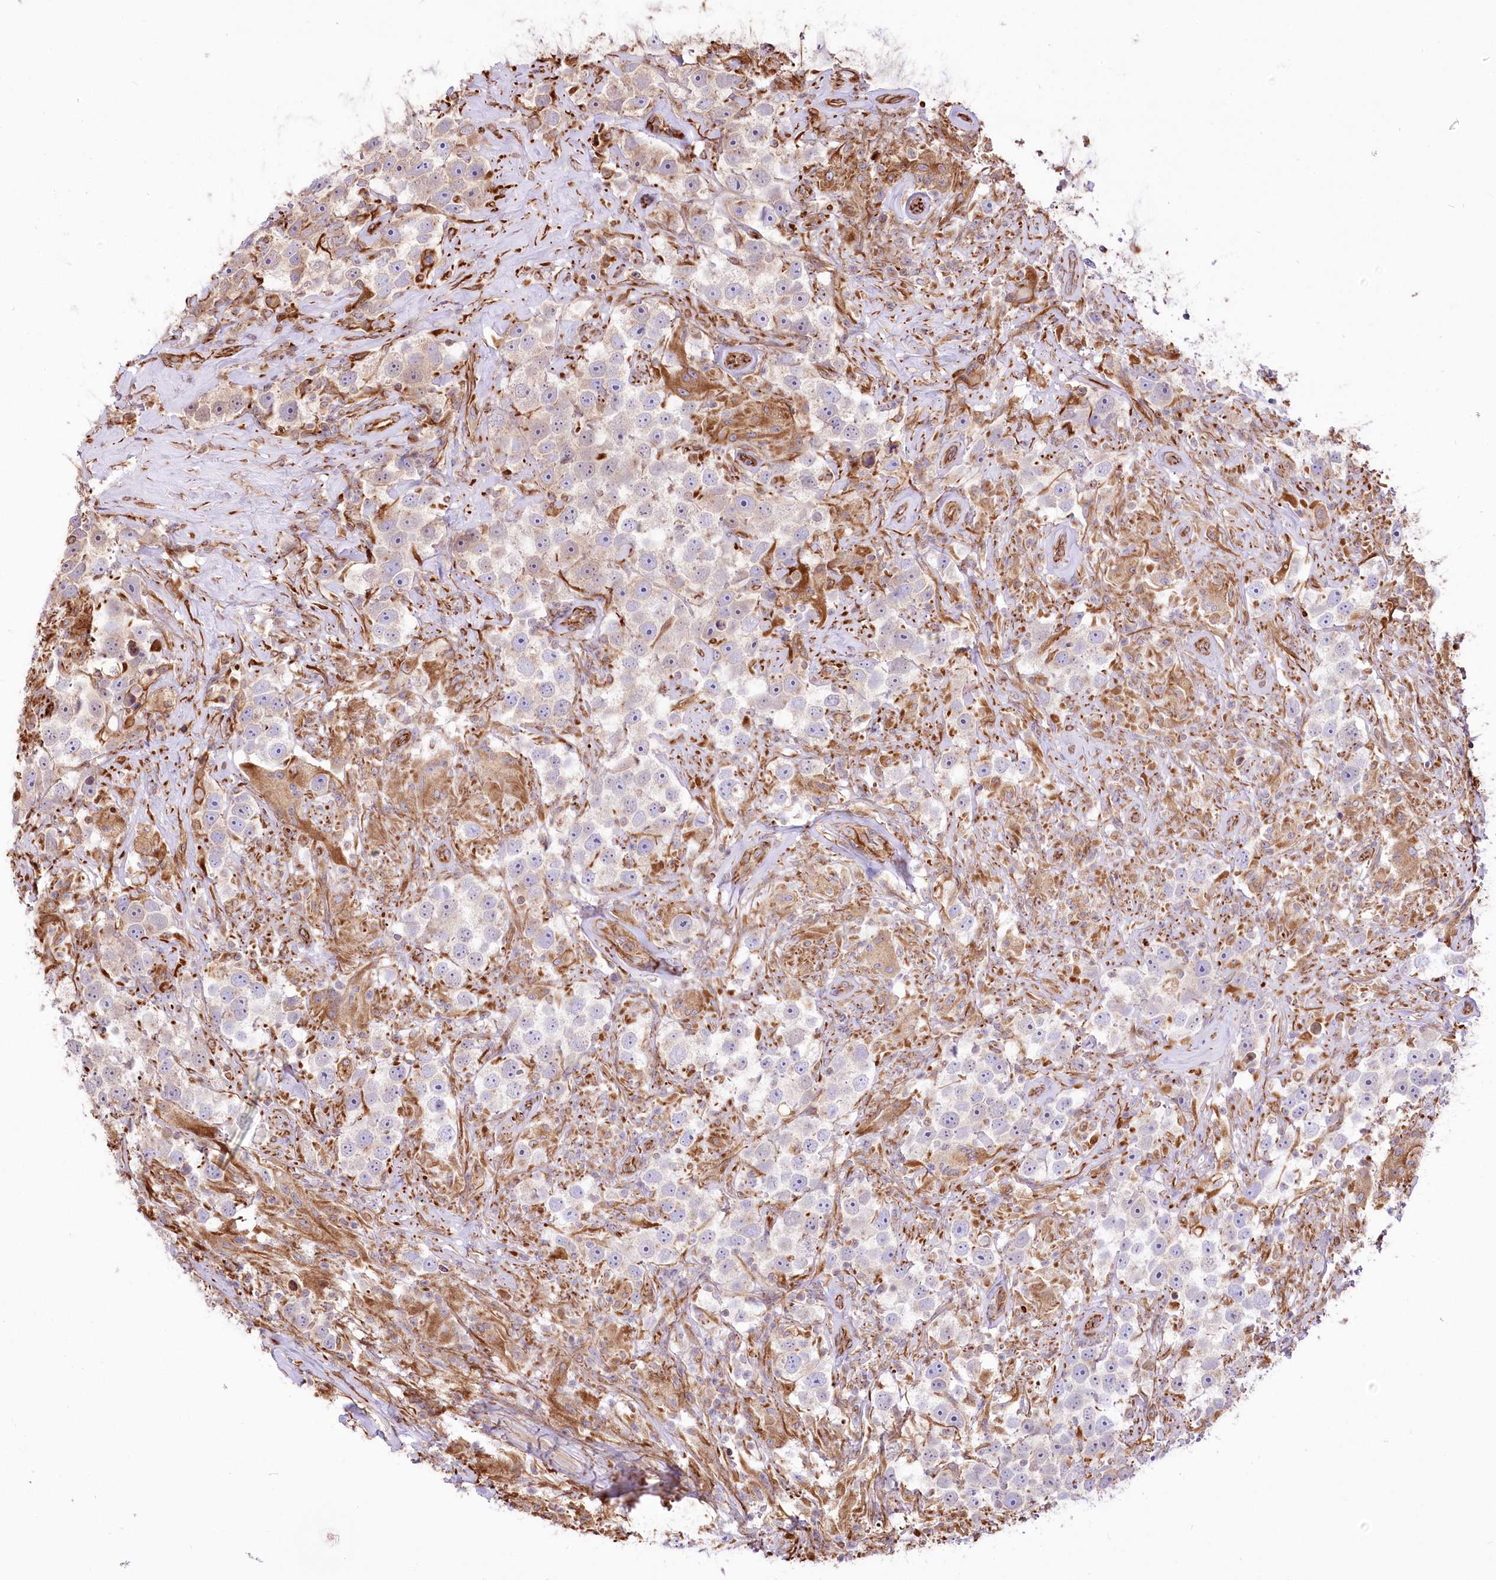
{"staining": {"intensity": "weak", "quantity": "<25%", "location": "cytoplasmic/membranous"}, "tissue": "testis cancer", "cell_type": "Tumor cells", "image_type": "cancer", "snomed": [{"axis": "morphology", "description": "Seminoma, NOS"}, {"axis": "topography", "description": "Testis"}], "caption": "DAB immunohistochemical staining of testis cancer (seminoma) reveals no significant staining in tumor cells. (Brightfield microscopy of DAB (3,3'-diaminobenzidine) immunohistochemistry at high magnification).", "gene": "TTC1", "patient": {"sex": "male", "age": 49}}